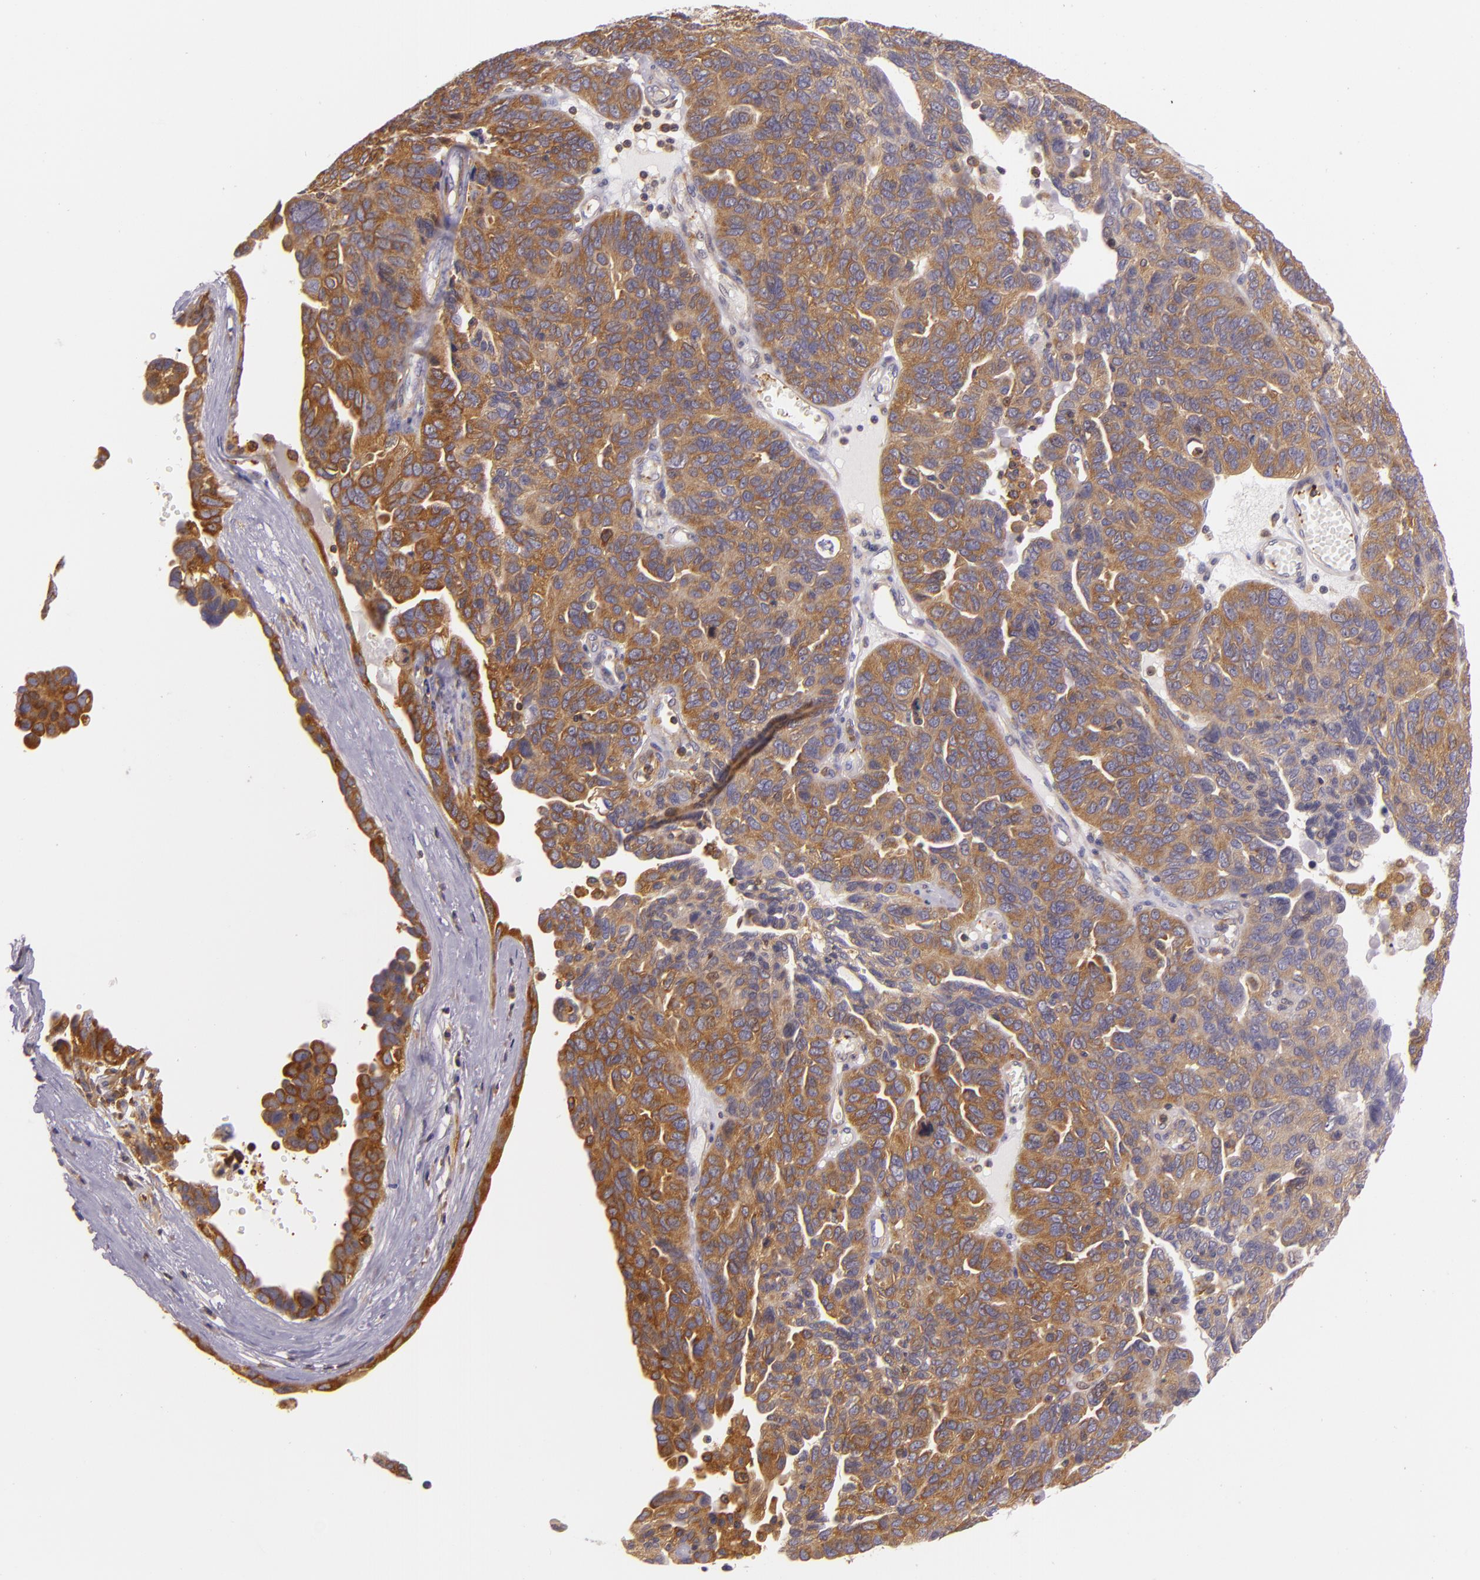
{"staining": {"intensity": "moderate", "quantity": ">75%", "location": "cytoplasmic/membranous"}, "tissue": "ovarian cancer", "cell_type": "Tumor cells", "image_type": "cancer", "snomed": [{"axis": "morphology", "description": "Cystadenocarcinoma, serous, NOS"}, {"axis": "topography", "description": "Ovary"}], "caption": "Immunohistochemical staining of ovarian cancer (serous cystadenocarcinoma) shows medium levels of moderate cytoplasmic/membranous protein staining in about >75% of tumor cells.", "gene": "TLN1", "patient": {"sex": "female", "age": 64}}